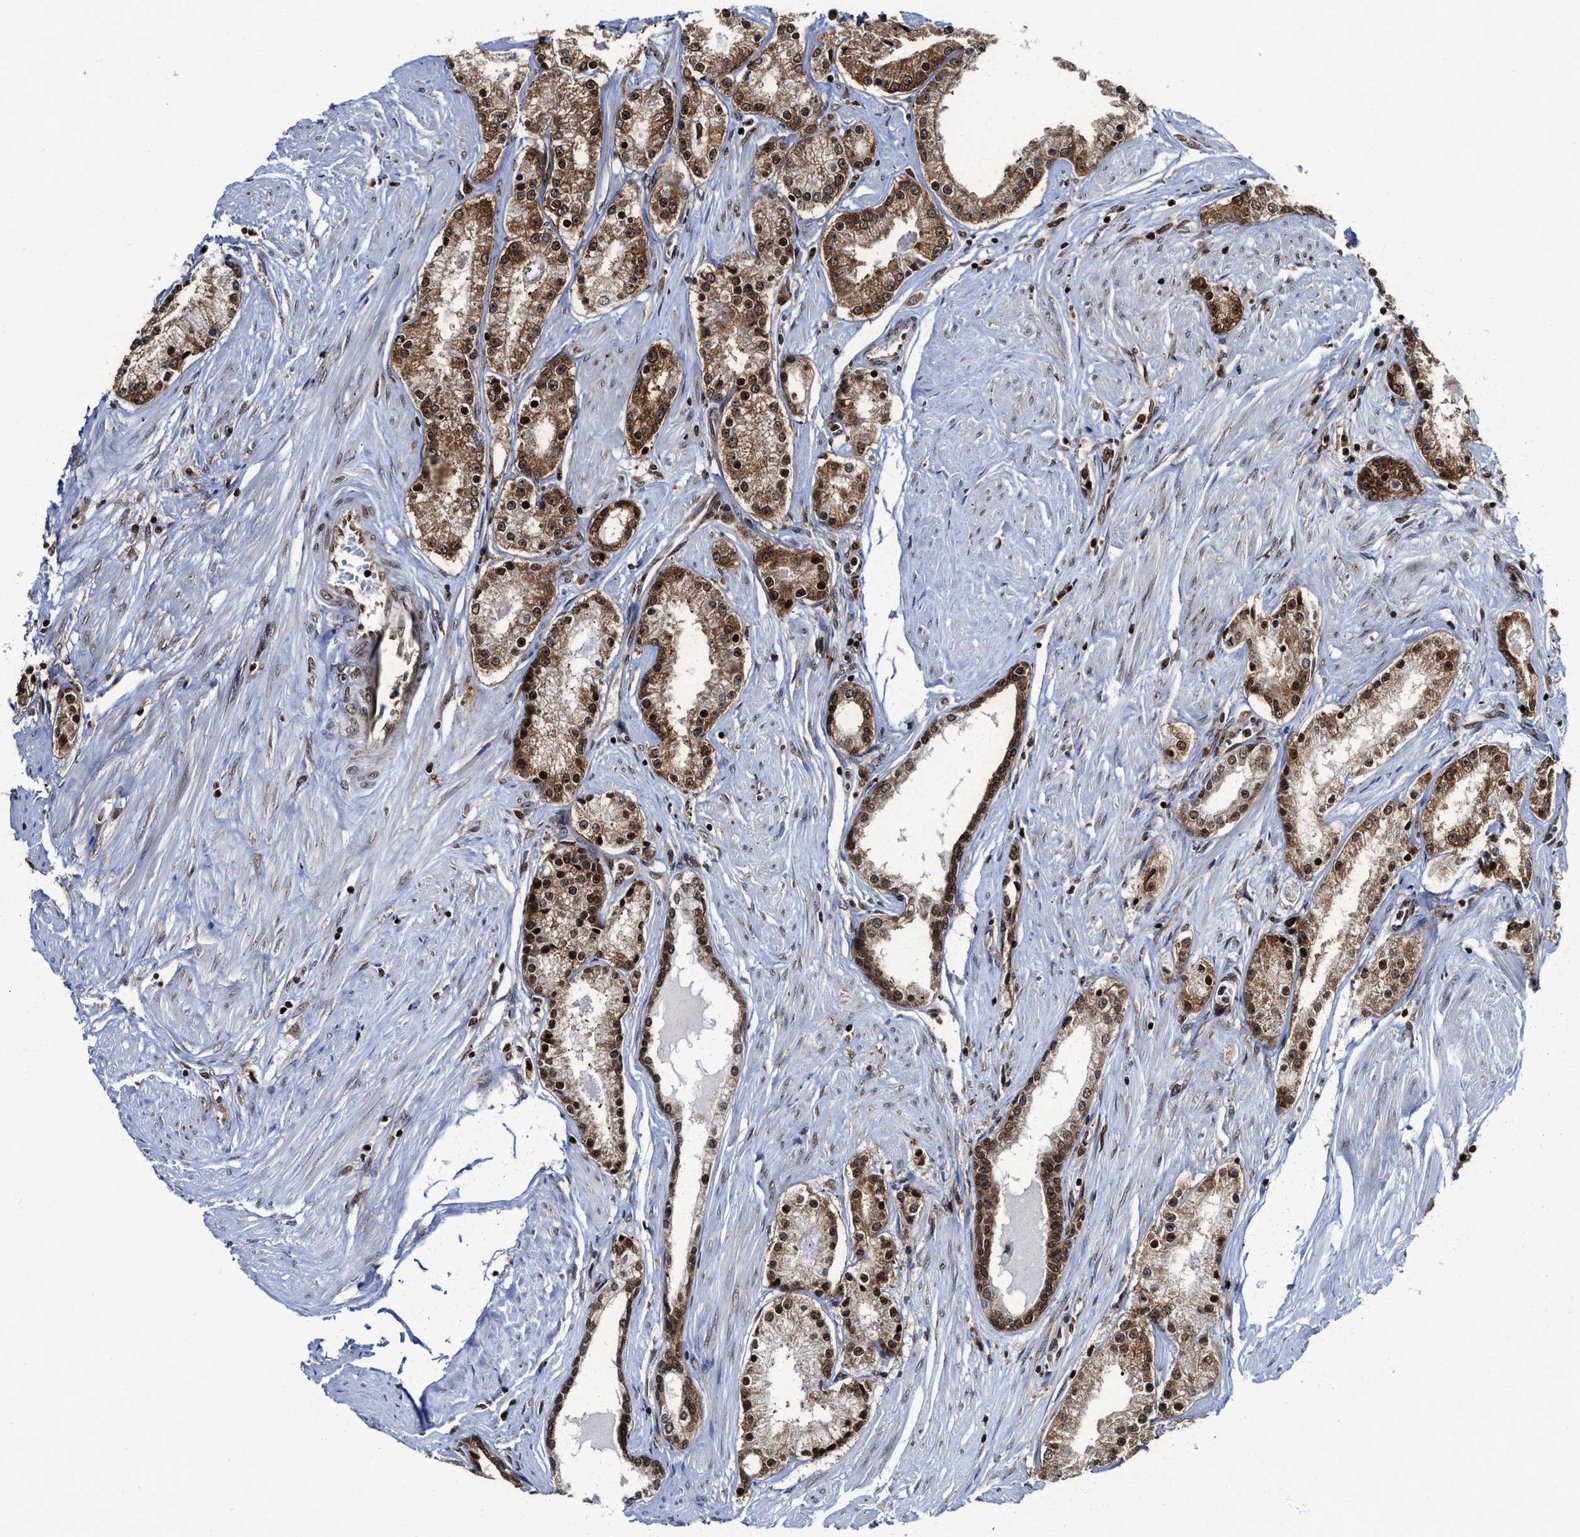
{"staining": {"intensity": "strong", "quantity": ">75%", "location": "cytoplasmic/membranous,nuclear"}, "tissue": "prostate cancer", "cell_type": "Tumor cells", "image_type": "cancer", "snomed": [{"axis": "morphology", "description": "Adenocarcinoma, Low grade"}, {"axis": "topography", "description": "Prostate"}], "caption": "IHC of human prostate cancer reveals high levels of strong cytoplasmic/membranous and nuclear staining in about >75% of tumor cells.", "gene": "ALYREF", "patient": {"sex": "male", "age": 63}}